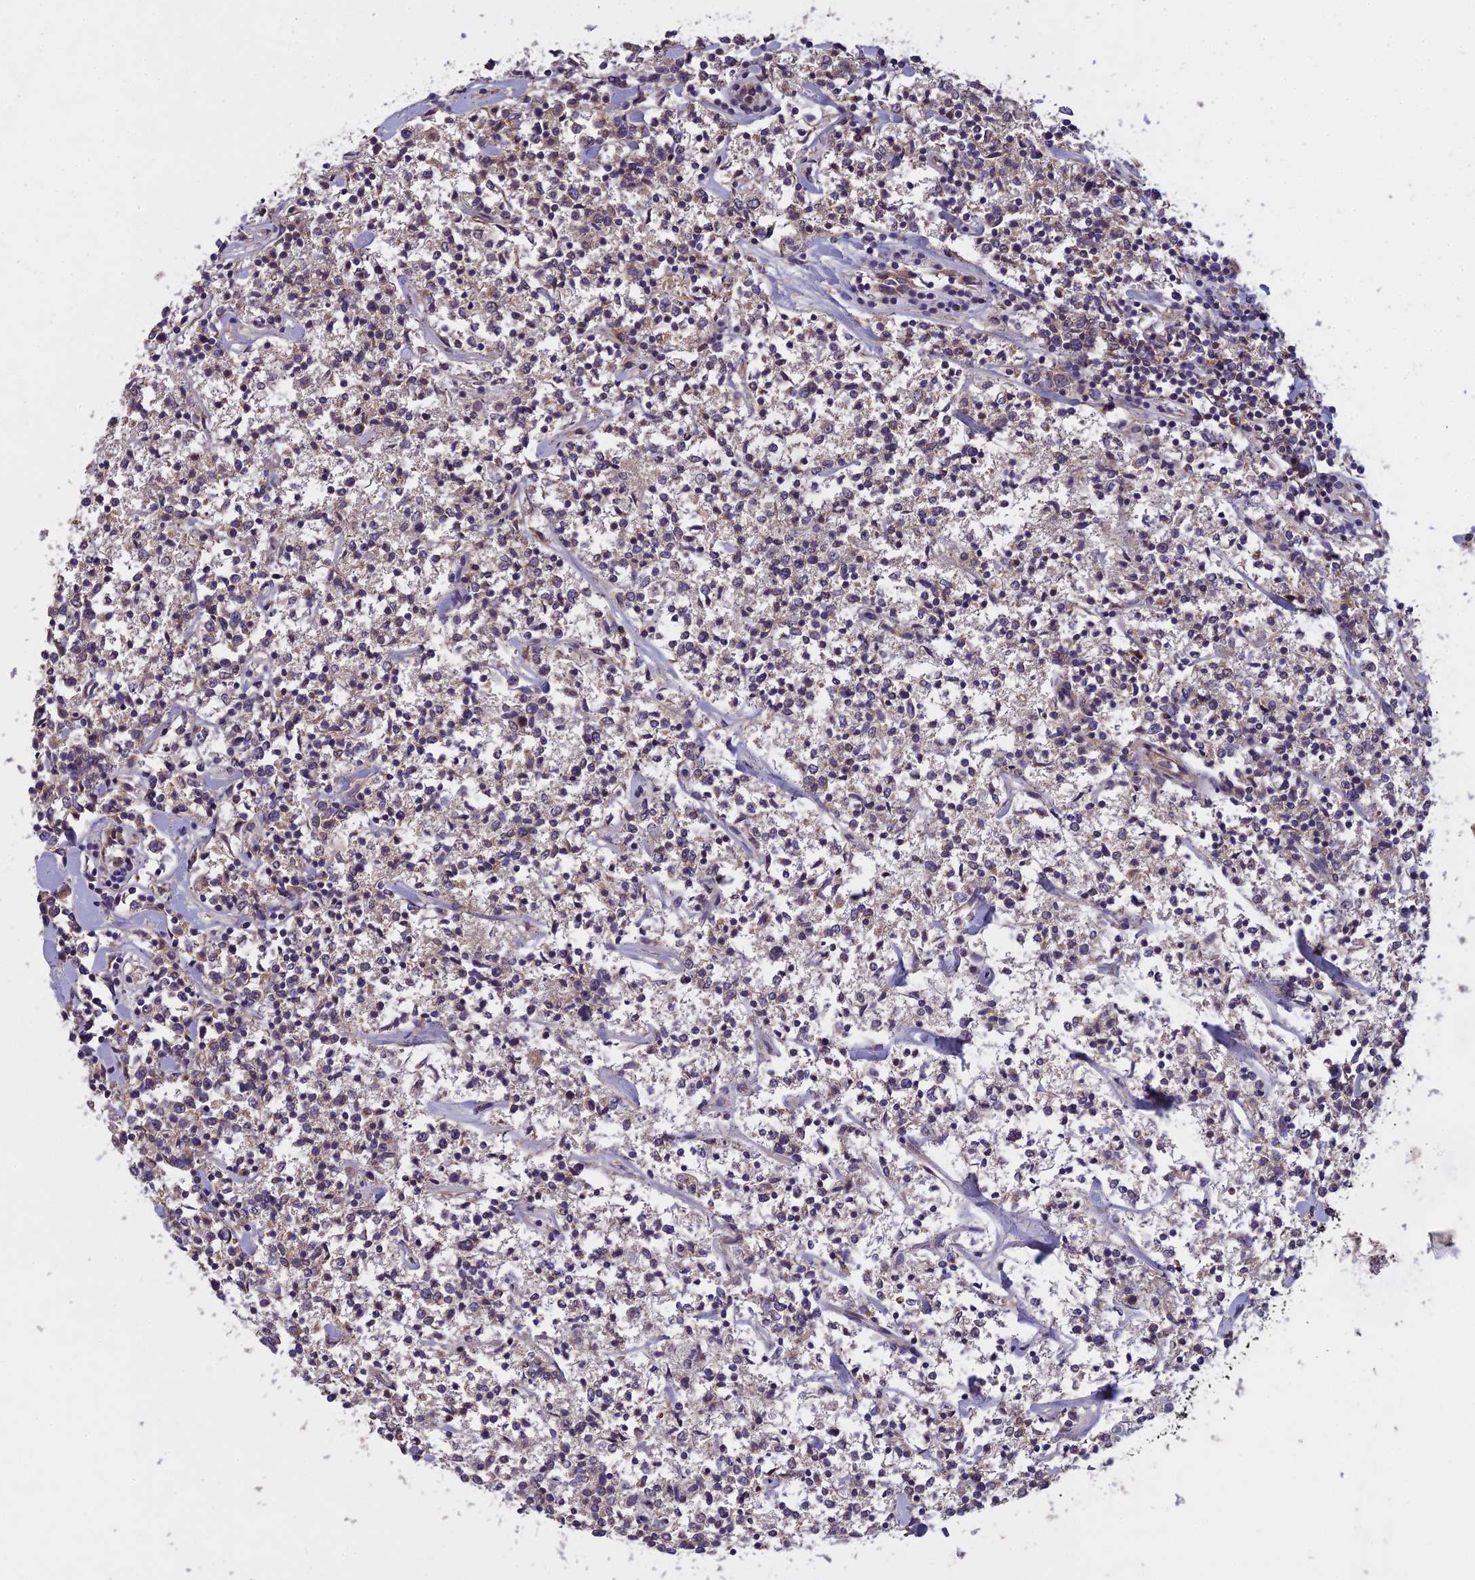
{"staining": {"intensity": "negative", "quantity": "none", "location": "none"}, "tissue": "lymphoma", "cell_type": "Tumor cells", "image_type": "cancer", "snomed": [{"axis": "morphology", "description": "Malignant lymphoma, non-Hodgkin's type, Low grade"}, {"axis": "topography", "description": "Small intestine"}], "caption": "Human low-grade malignant lymphoma, non-Hodgkin's type stained for a protein using IHC reveals no expression in tumor cells.", "gene": "CCDC167", "patient": {"sex": "female", "age": 59}}